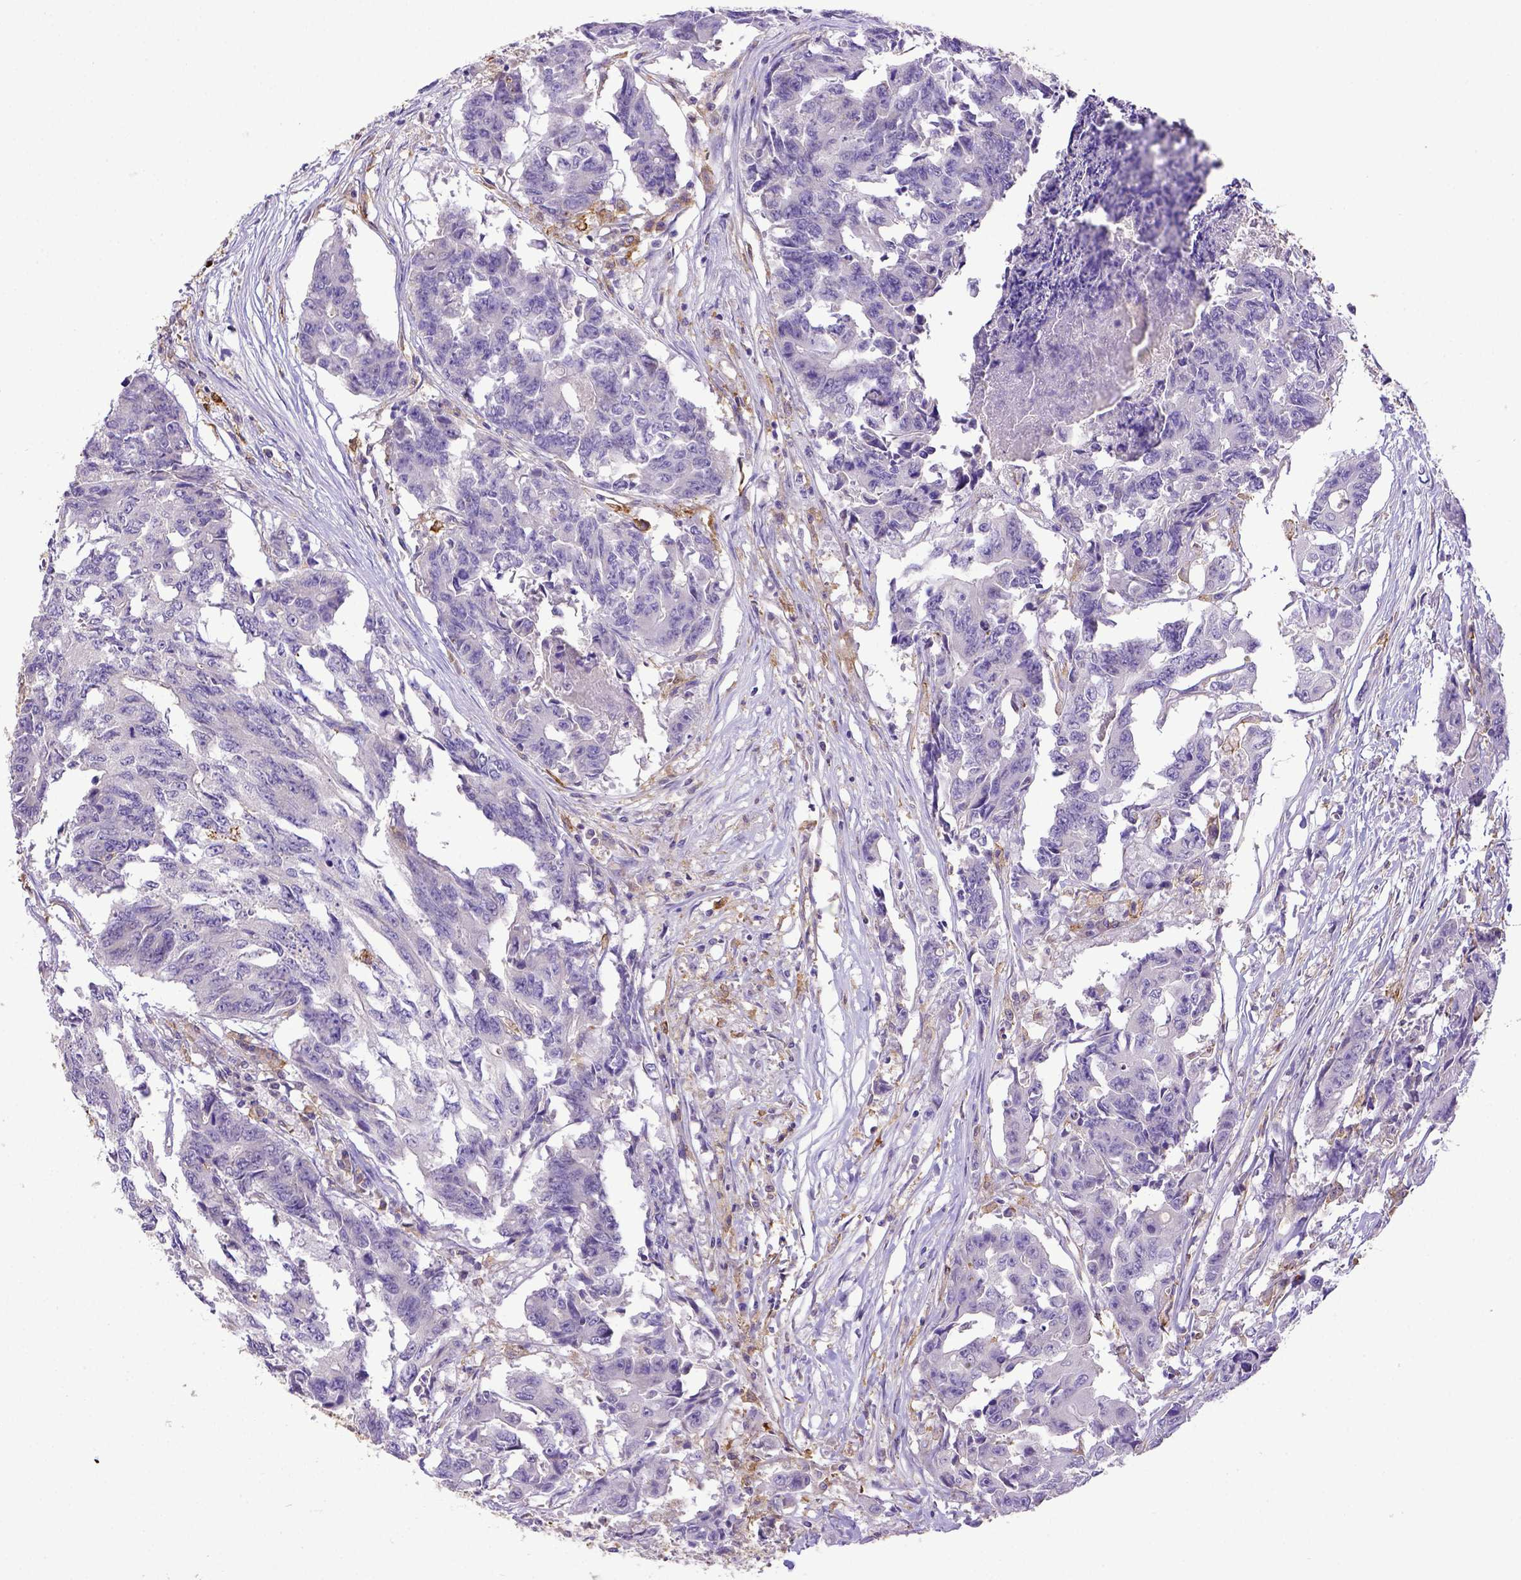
{"staining": {"intensity": "negative", "quantity": "none", "location": "none"}, "tissue": "colorectal cancer", "cell_type": "Tumor cells", "image_type": "cancer", "snomed": [{"axis": "morphology", "description": "Adenocarcinoma, NOS"}, {"axis": "topography", "description": "Rectum"}], "caption": "A high-resolution micrograph shows immunohistochemistry staining of colorectal adenocarcinoma, which reveals no significant expression in tumor cells.", "gene": "CD40", "patient": {"sex": "male", "age": 54}}